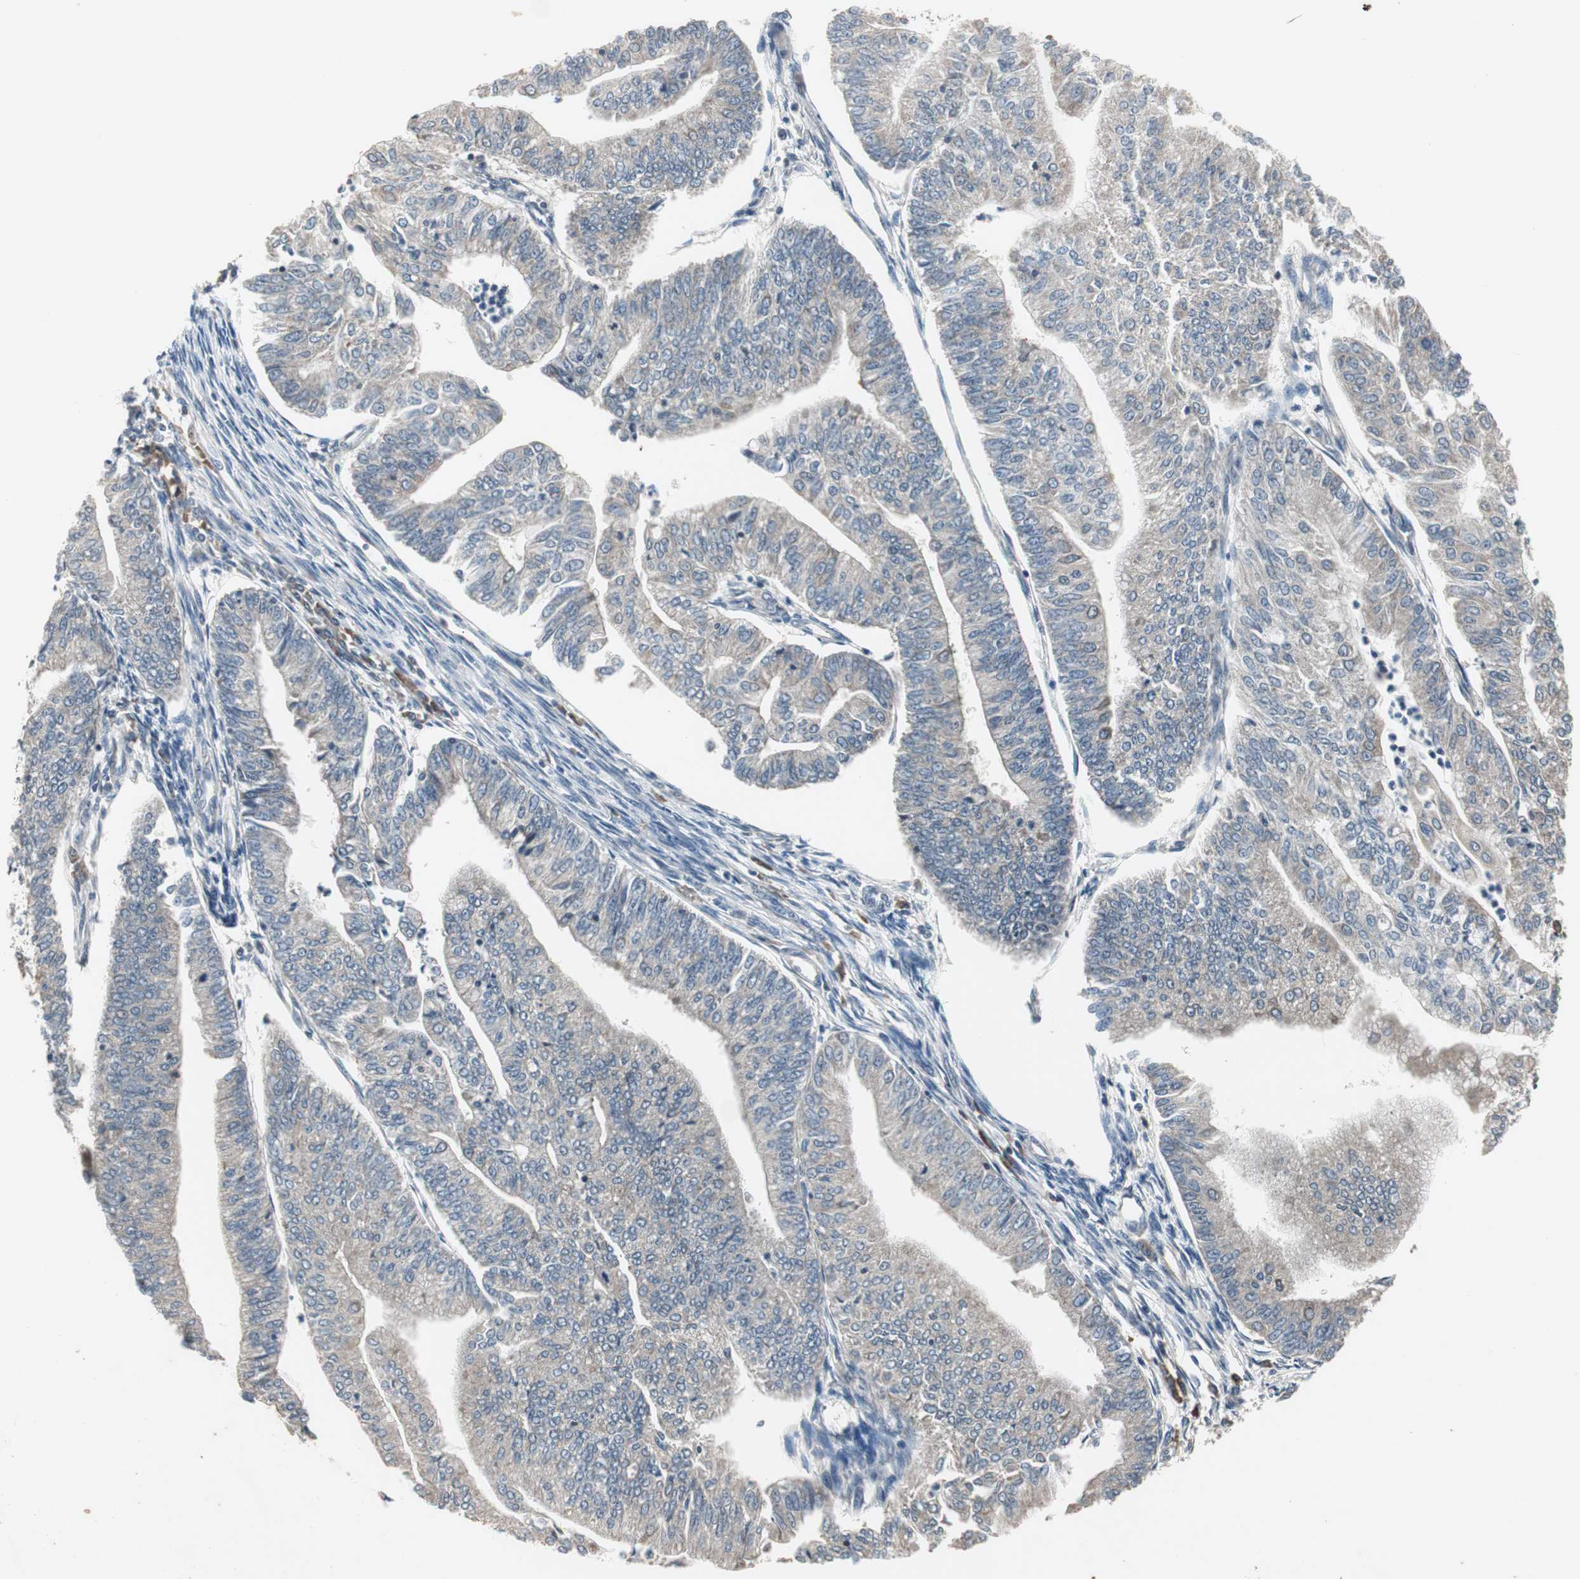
{"staining": {"intensity": "weak", "quantity": ">75%", "location": "cytoplasmic/membranous"}, "tissue": "endometrial cancer", "cell_type": "Tumor cells", "image_type": "cancer", "snomed": [{"axis": "morphology", "description": "Adenocarcinoma, NOS"}, {"axis": "topography", "description": "Endometrium"}], "caption": "DAB immunohistochemical staining of human endometrial cancer exhibits weak cytoplasmic/membranous protein positivity in about >75% of tumor cells.", "gene": "ZMPSTE24", "patient": {"sex": "female", "age": 59}}